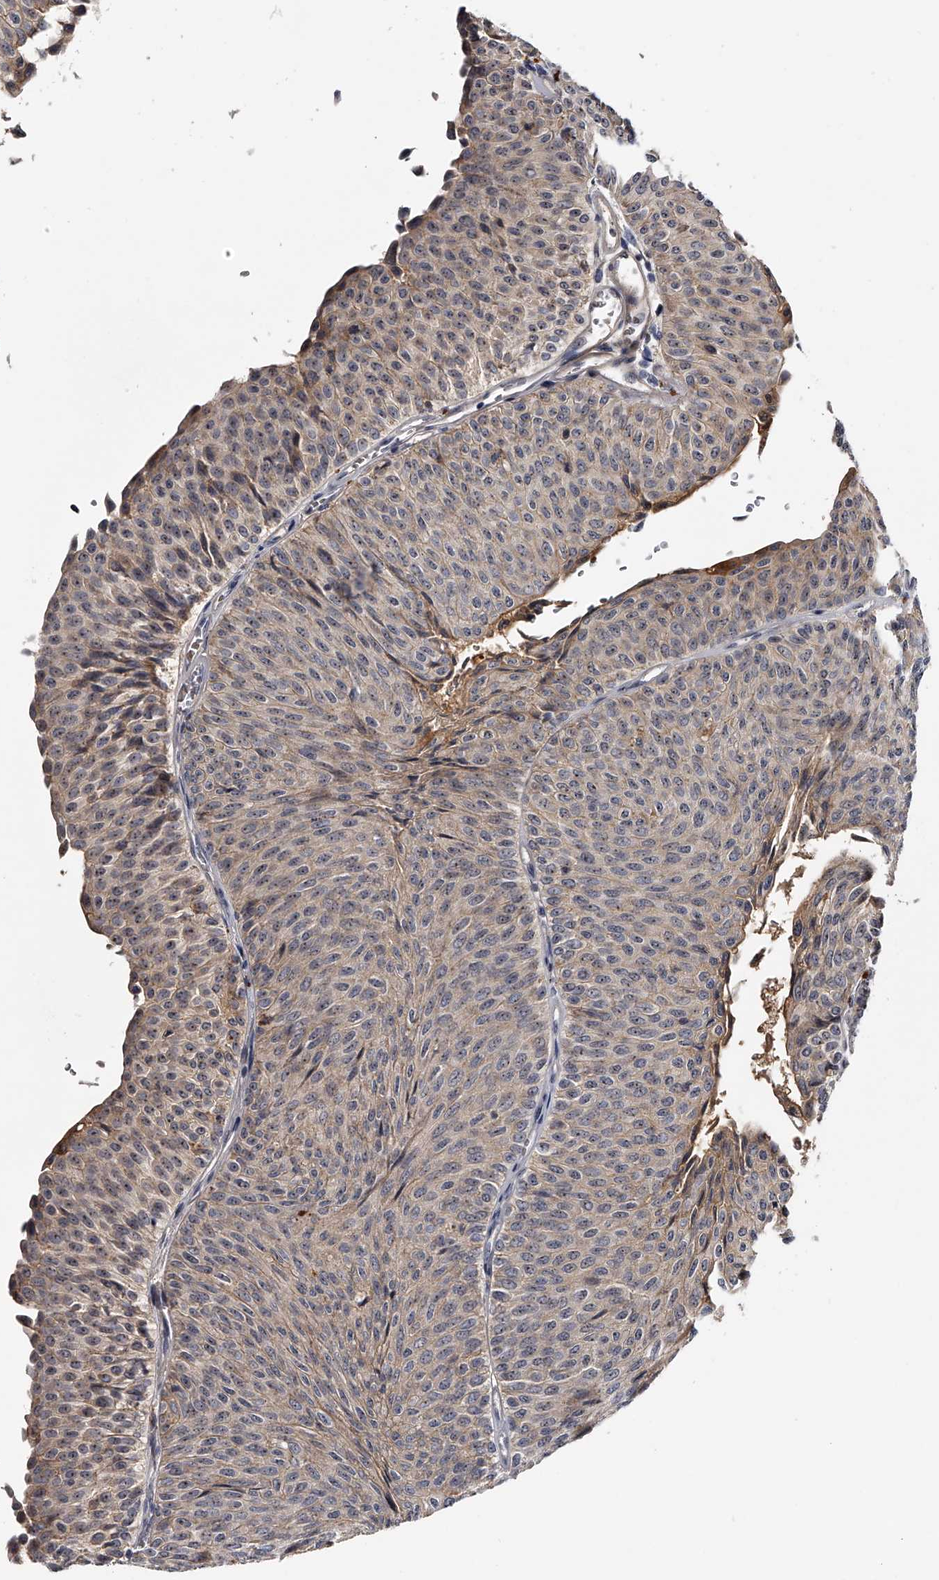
{"staining": {"intensity": "weak", "quantity": "25%-75%", "location": "nuclear"}, "tissue": "urothelial cancer", "cell_type": "Tumor cells", "image_type": "cancer", "snomed": [{"axis": "morphology", "description": "Urothelial carcinoma, Low grade"}, {"axis": "topography", "description": "Urinary bladder"}], "caption": "Tumor cells reveal low levels of weak nuclear staining in about 25%-75% of cells in human low-grade urothelial carcinoma. (Brightfield microscopy of DAB IHC at high magnification).", "gene": "MDN1", "patient": {"sex": "male", "age": 78}}